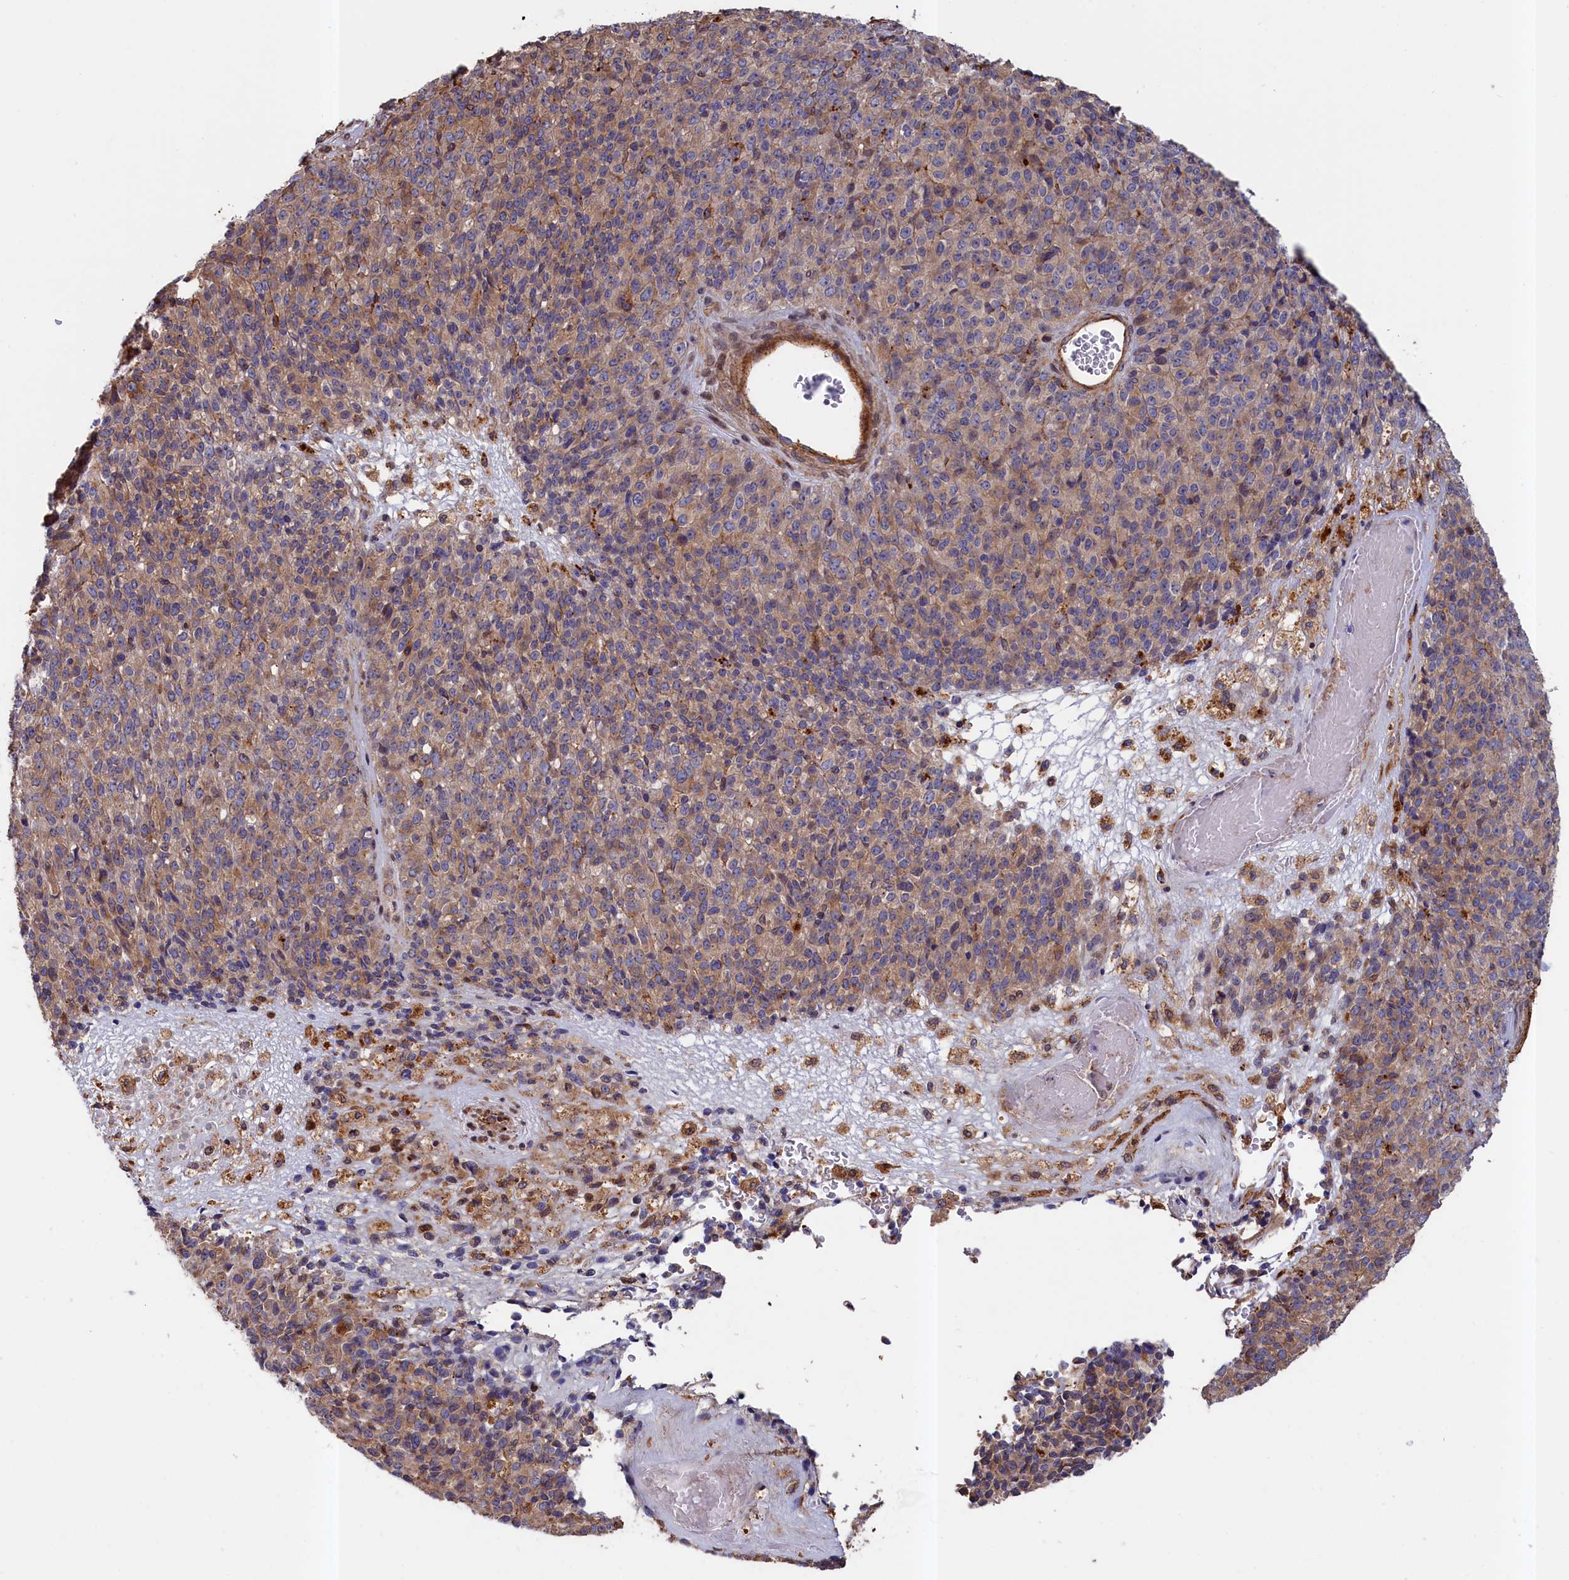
{"staining": {"intensity": "weak", "quantity": "25%-75%", "location": "cytoplasmic/membranous"}, "tissue": "melanoma", "cell_type": "Tumor cells", "image_type": "cancer", "snomed": [{"axis": "morphology", "description": "Malignant melanoma, Metastatic site"}, {"axis": "topography", "description": "Brain"}], "caption": "DAB (3,3'-diaminobenzidine) immunohistochemical staining of human malignant melanoma (metastatic site) demonstrates weak cytoplasmic/membranous protein positivity in approximately 25%-75% of tumor cells. (DAB (3,3'-diaminobenzidine) = brown stain, brightfield microscopy at high magnification).", "gene": "ANKRD27", "patient": {"sex": "female", "age": 56}}